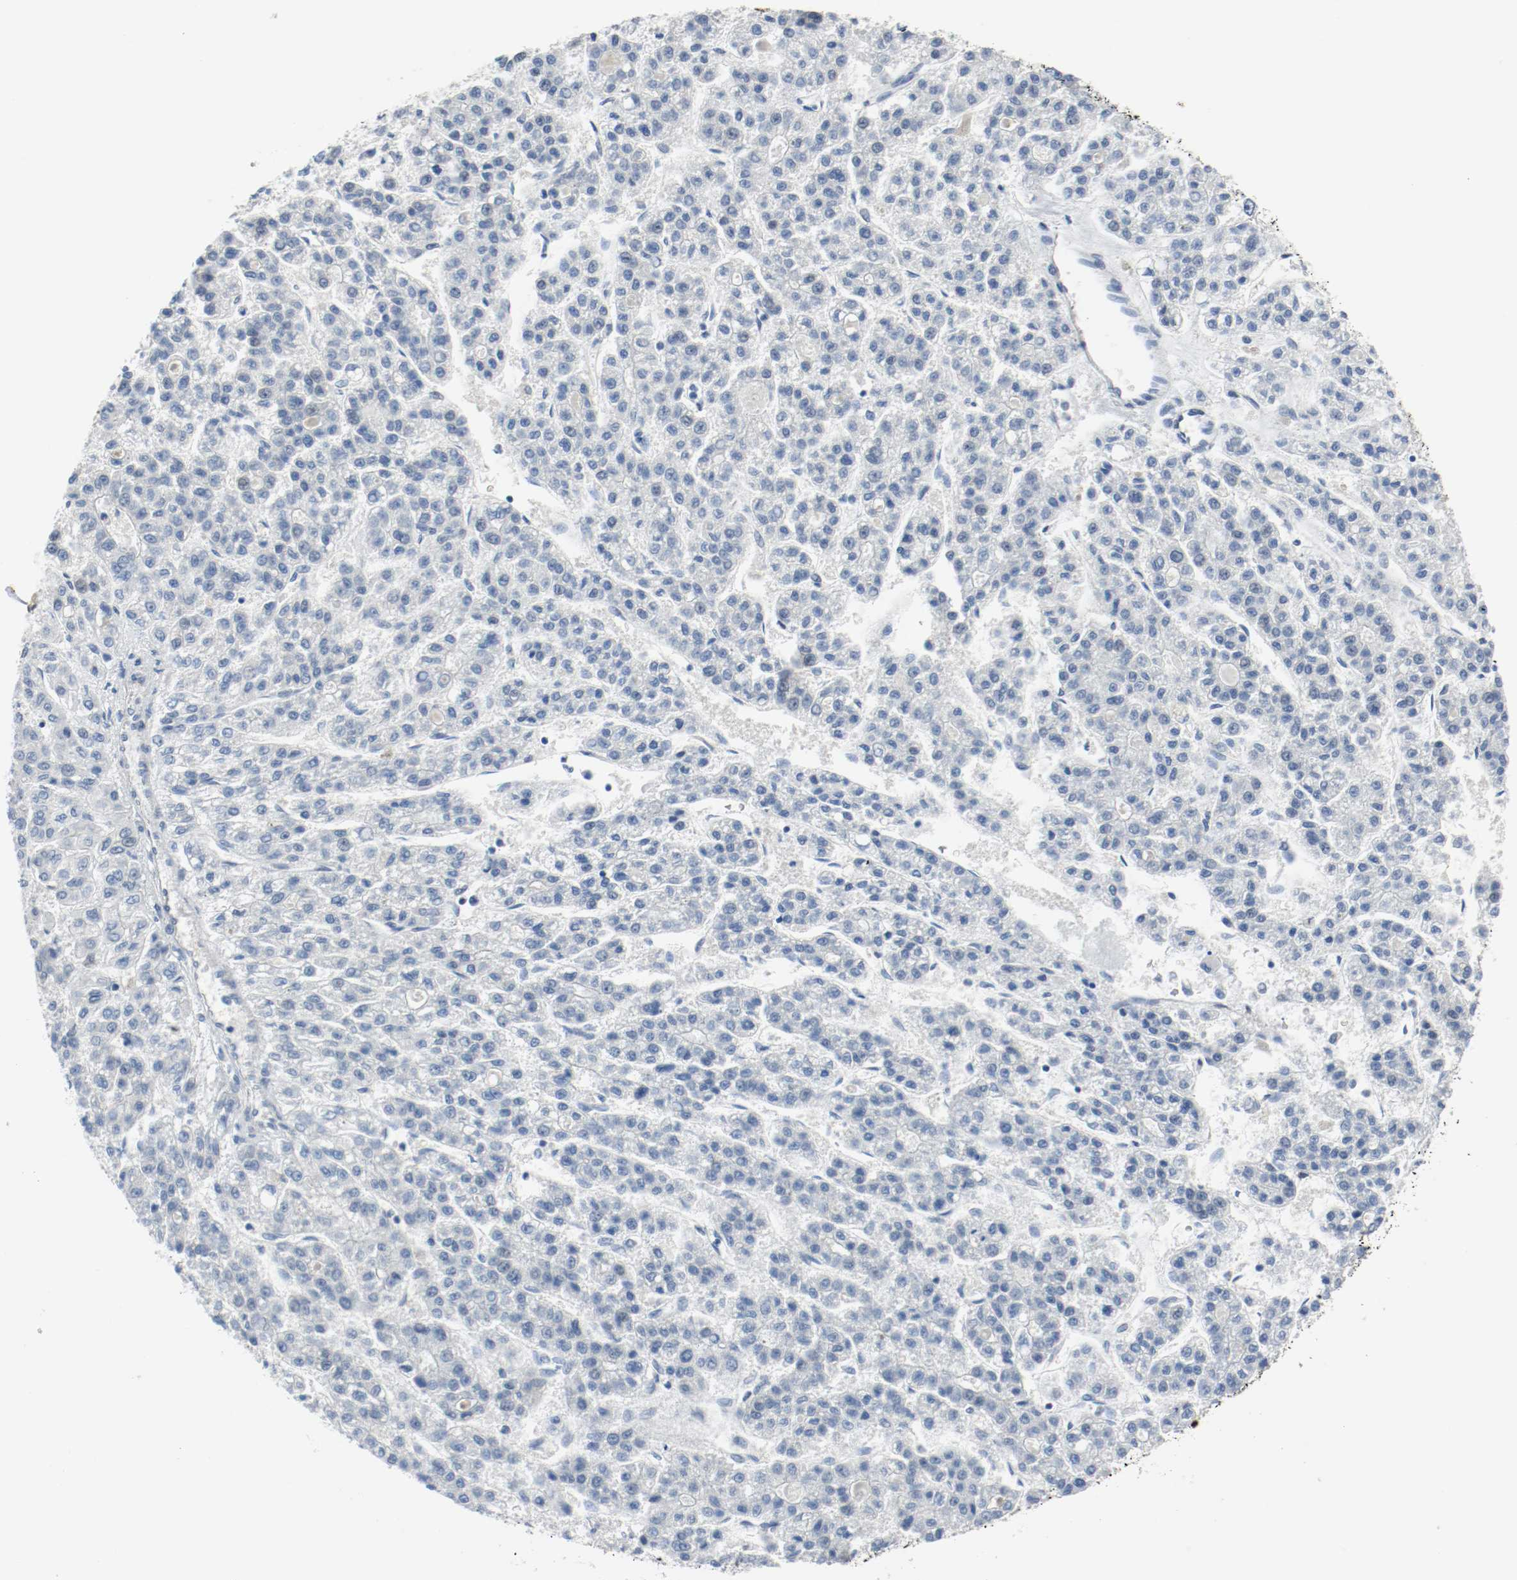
{"staining": {"intensity": "negative", "quantity": "none", "location": "none"}, "tissue": "liver cancer", "cell_type": "Tumor cells", "image_type": "cancer", "snomed": [{"axis": "morphology", "description": "Carcinoma, Hepatocellular, NOS"}, {"axis": "topography", "description": "Liver"}], "caption": "Immunohistochemical staining of liver cancer (hepatocellular carcinoma) displays no significant expression in tumor cells.", "gene": "PPME1", "patient": {"sex": "male", "age": 70}}